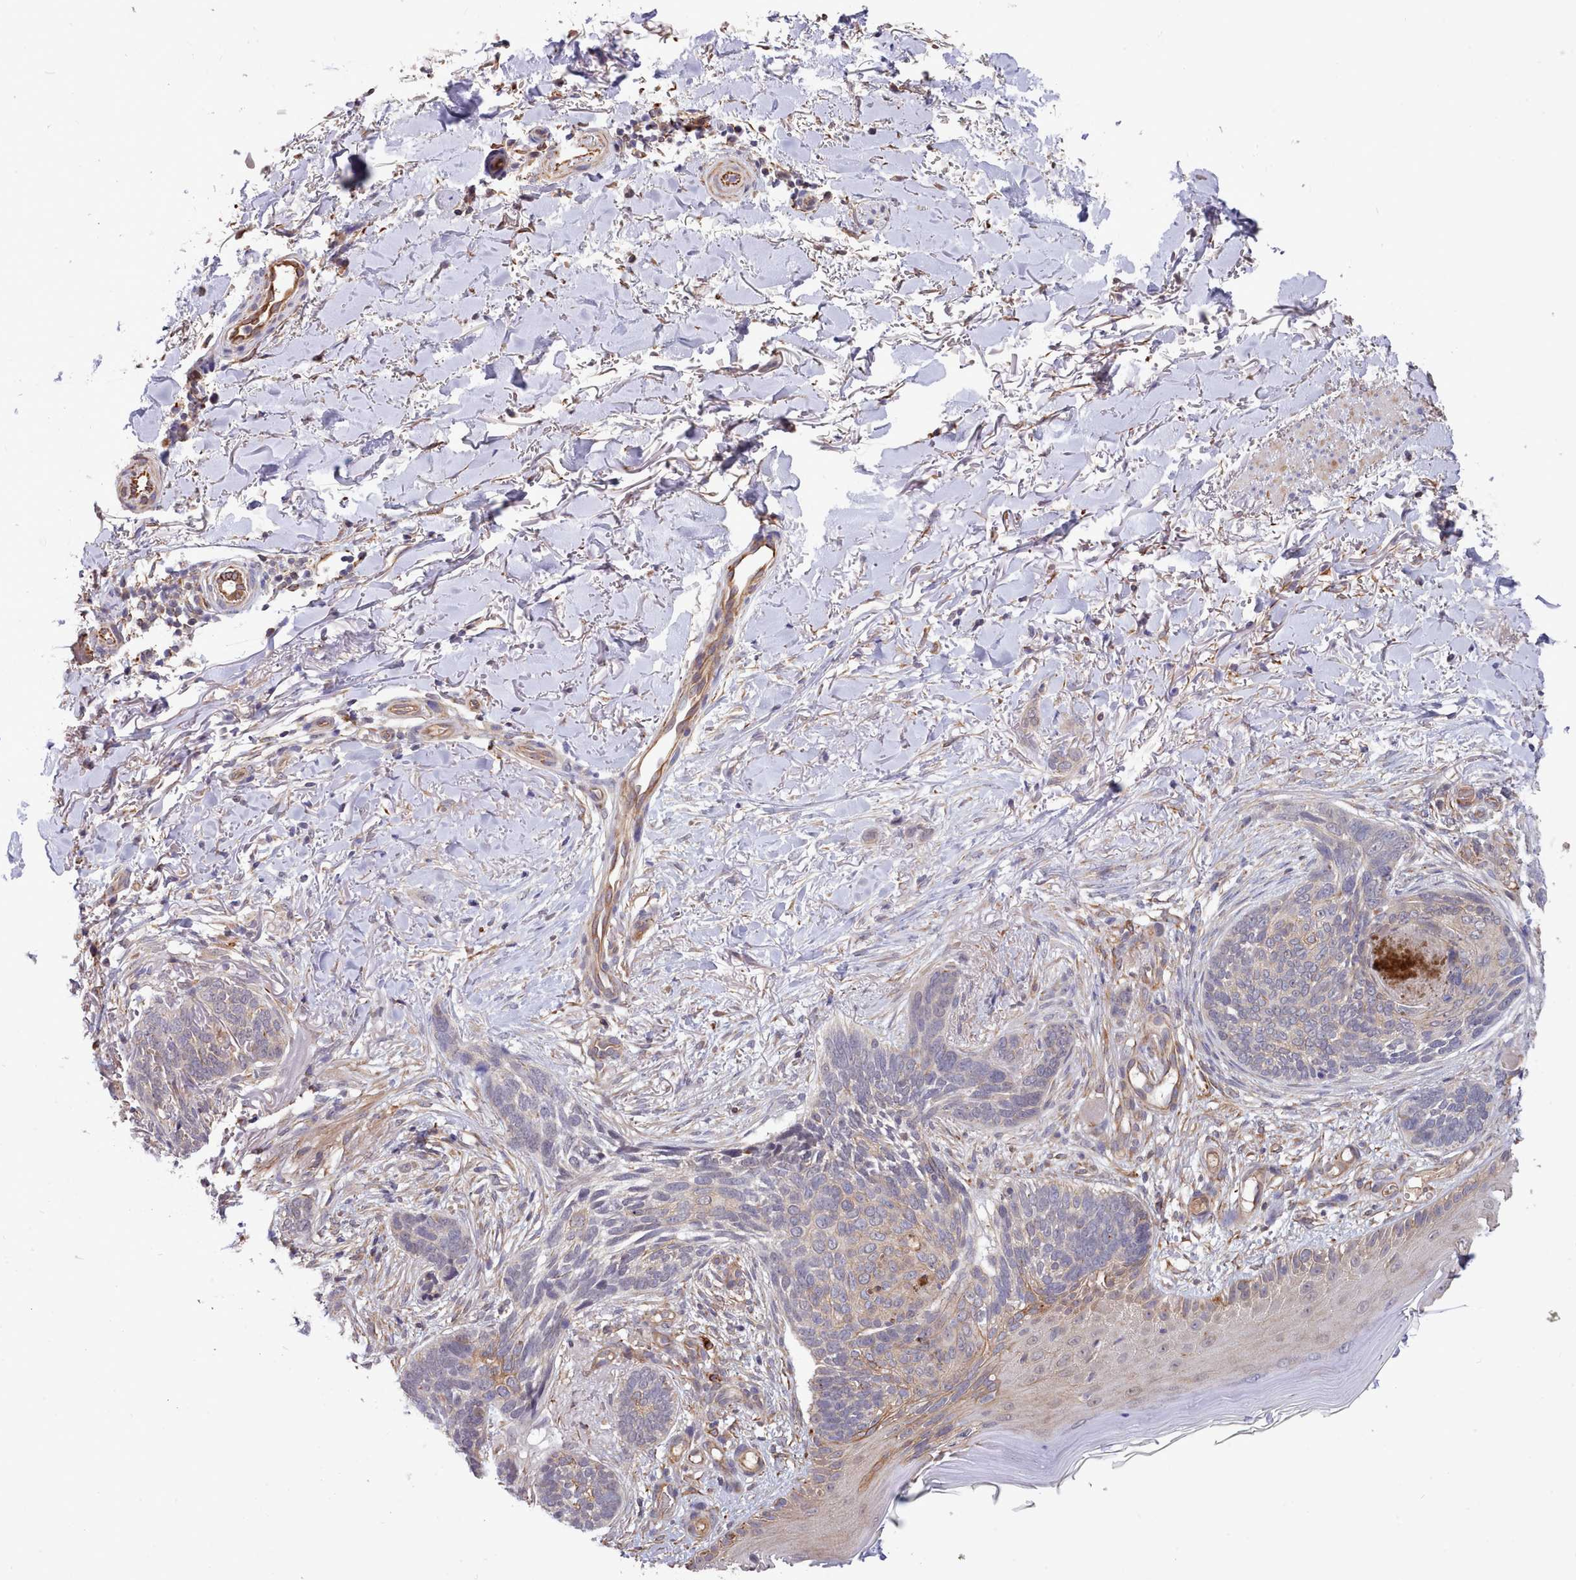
{"staining": {"intensity": "moderate", "quantity": "<25%", "location": "cytoplasmic/membranous"}, "tissue": "skin cancer", "cell_type": "Tumor cells", "image_type": "cancer", "snomed": [{"axis": "morphology", "description": "Normal tissue, NOS"}, {"axis": "morphology", "description": "Basal cell carcinoma"}, {"axis": "topography", "description": "Skin"}], "caption": "Skin basal cell carcinoma was stained to show a protein in brown. There is low levels of moderate cytoplasmic/membranous expression in approximately <25% of tumor cells. The staining is performed using DAB (3,3'-diaminobenzidine) brown chromogen to label protein expression. The nuclei are counter-stained blue using hematoxylin.", "gene": "ZC3H13", "patient": {"sex": "female", "age": 67}}